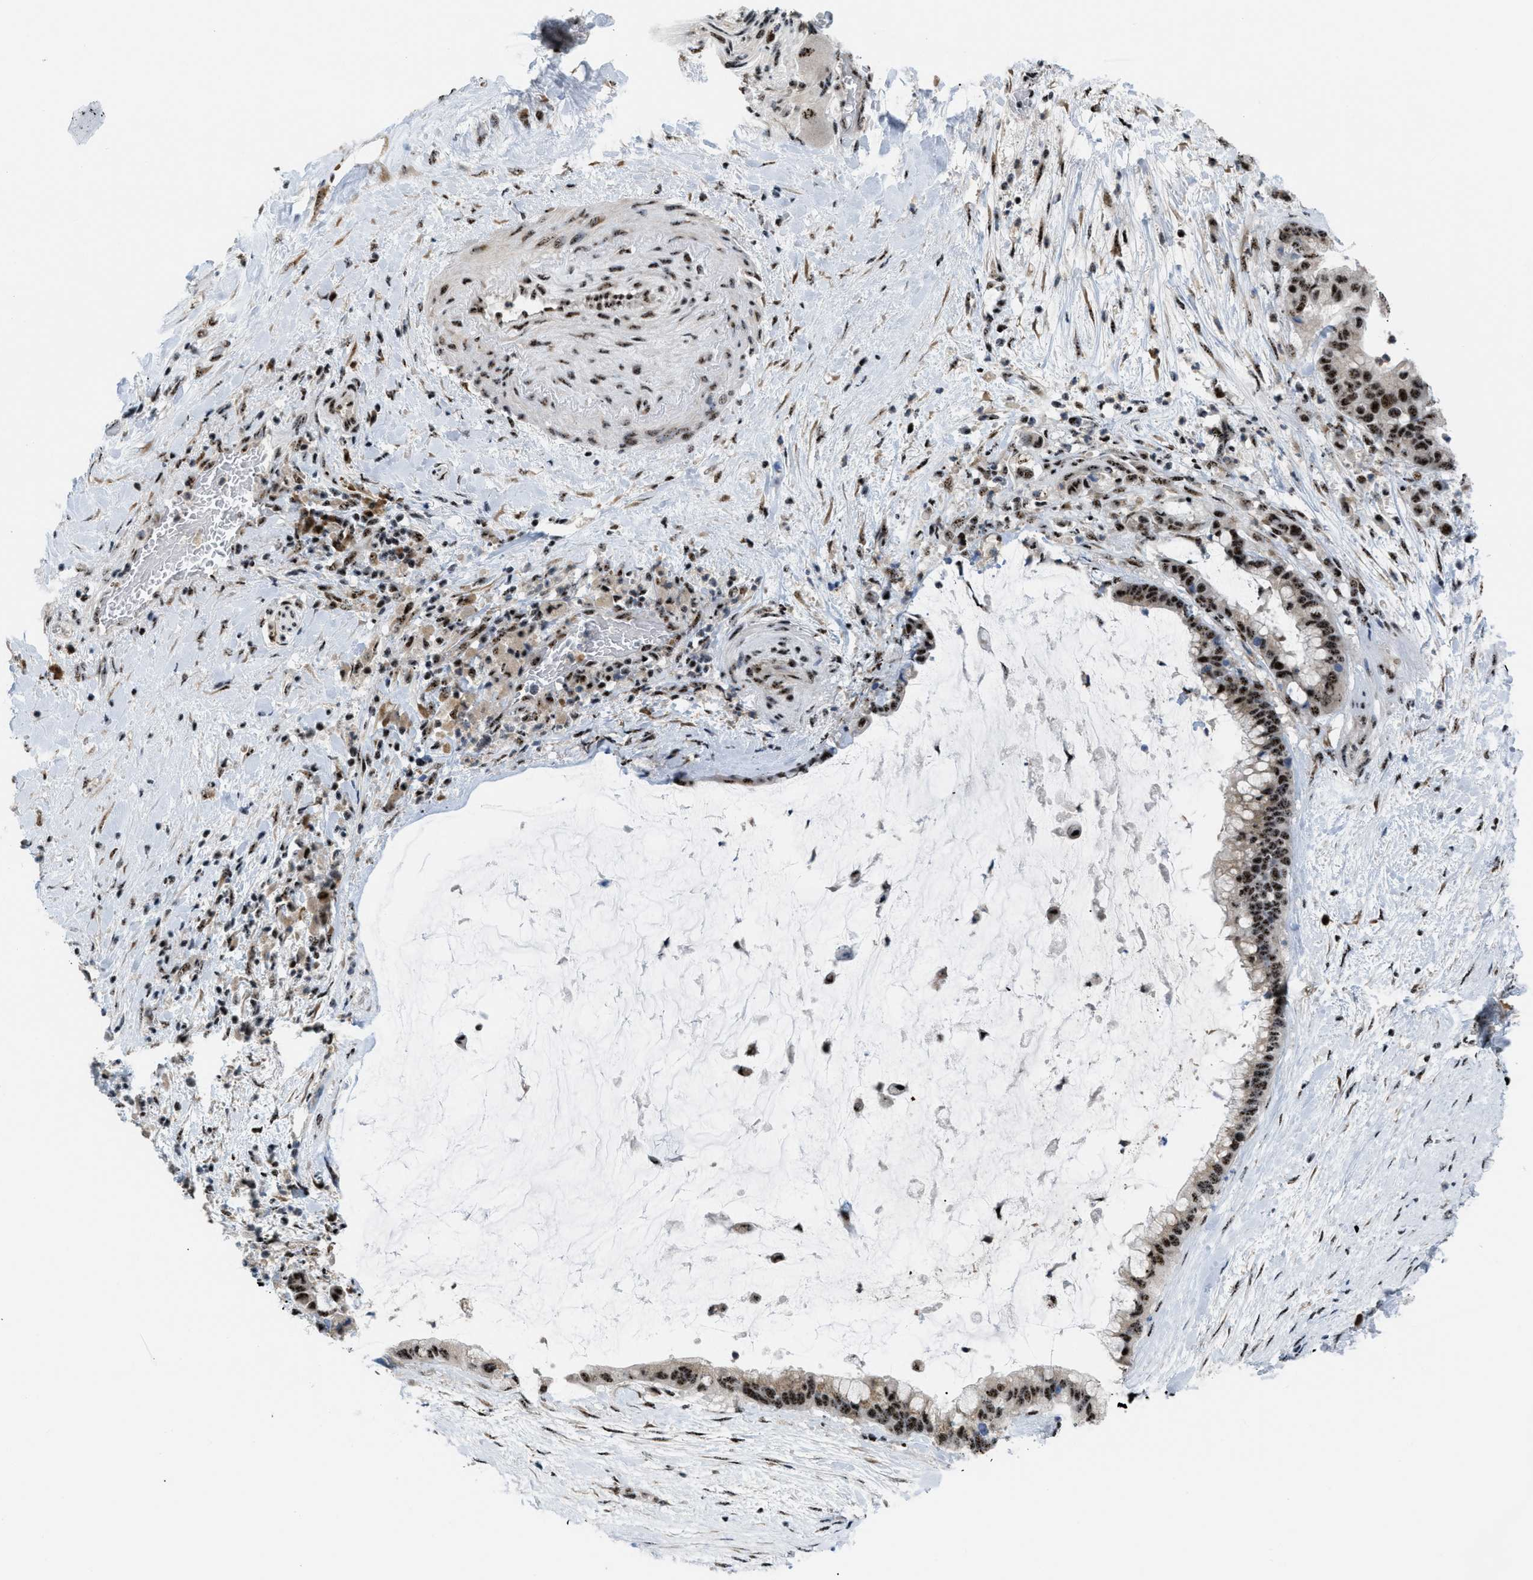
{"staining": {"intensity": "strong", "quantity": ">75%", "location": "nuclear"}, "tissue": "pancreatic cancer", "cell_type": "Tumor cells", "image_type": "cancer", "snomed": [{"axis": "morphology", "description": "Adenocarcinoma, NOS"}, {"axis": "topography", "description": "Pancreas"}], "caption": "This histopathology image exhibits pancreatic cancer (adenocarcinoma) stained with immunohistochemistry (IHC) to label a protein in brown. The nuclear of tumor cells show strong positivity for the protein. Nuclei are counter-stained blue.", "gene": "CDR2", "patient": {"sex": "male", "age": 41}}